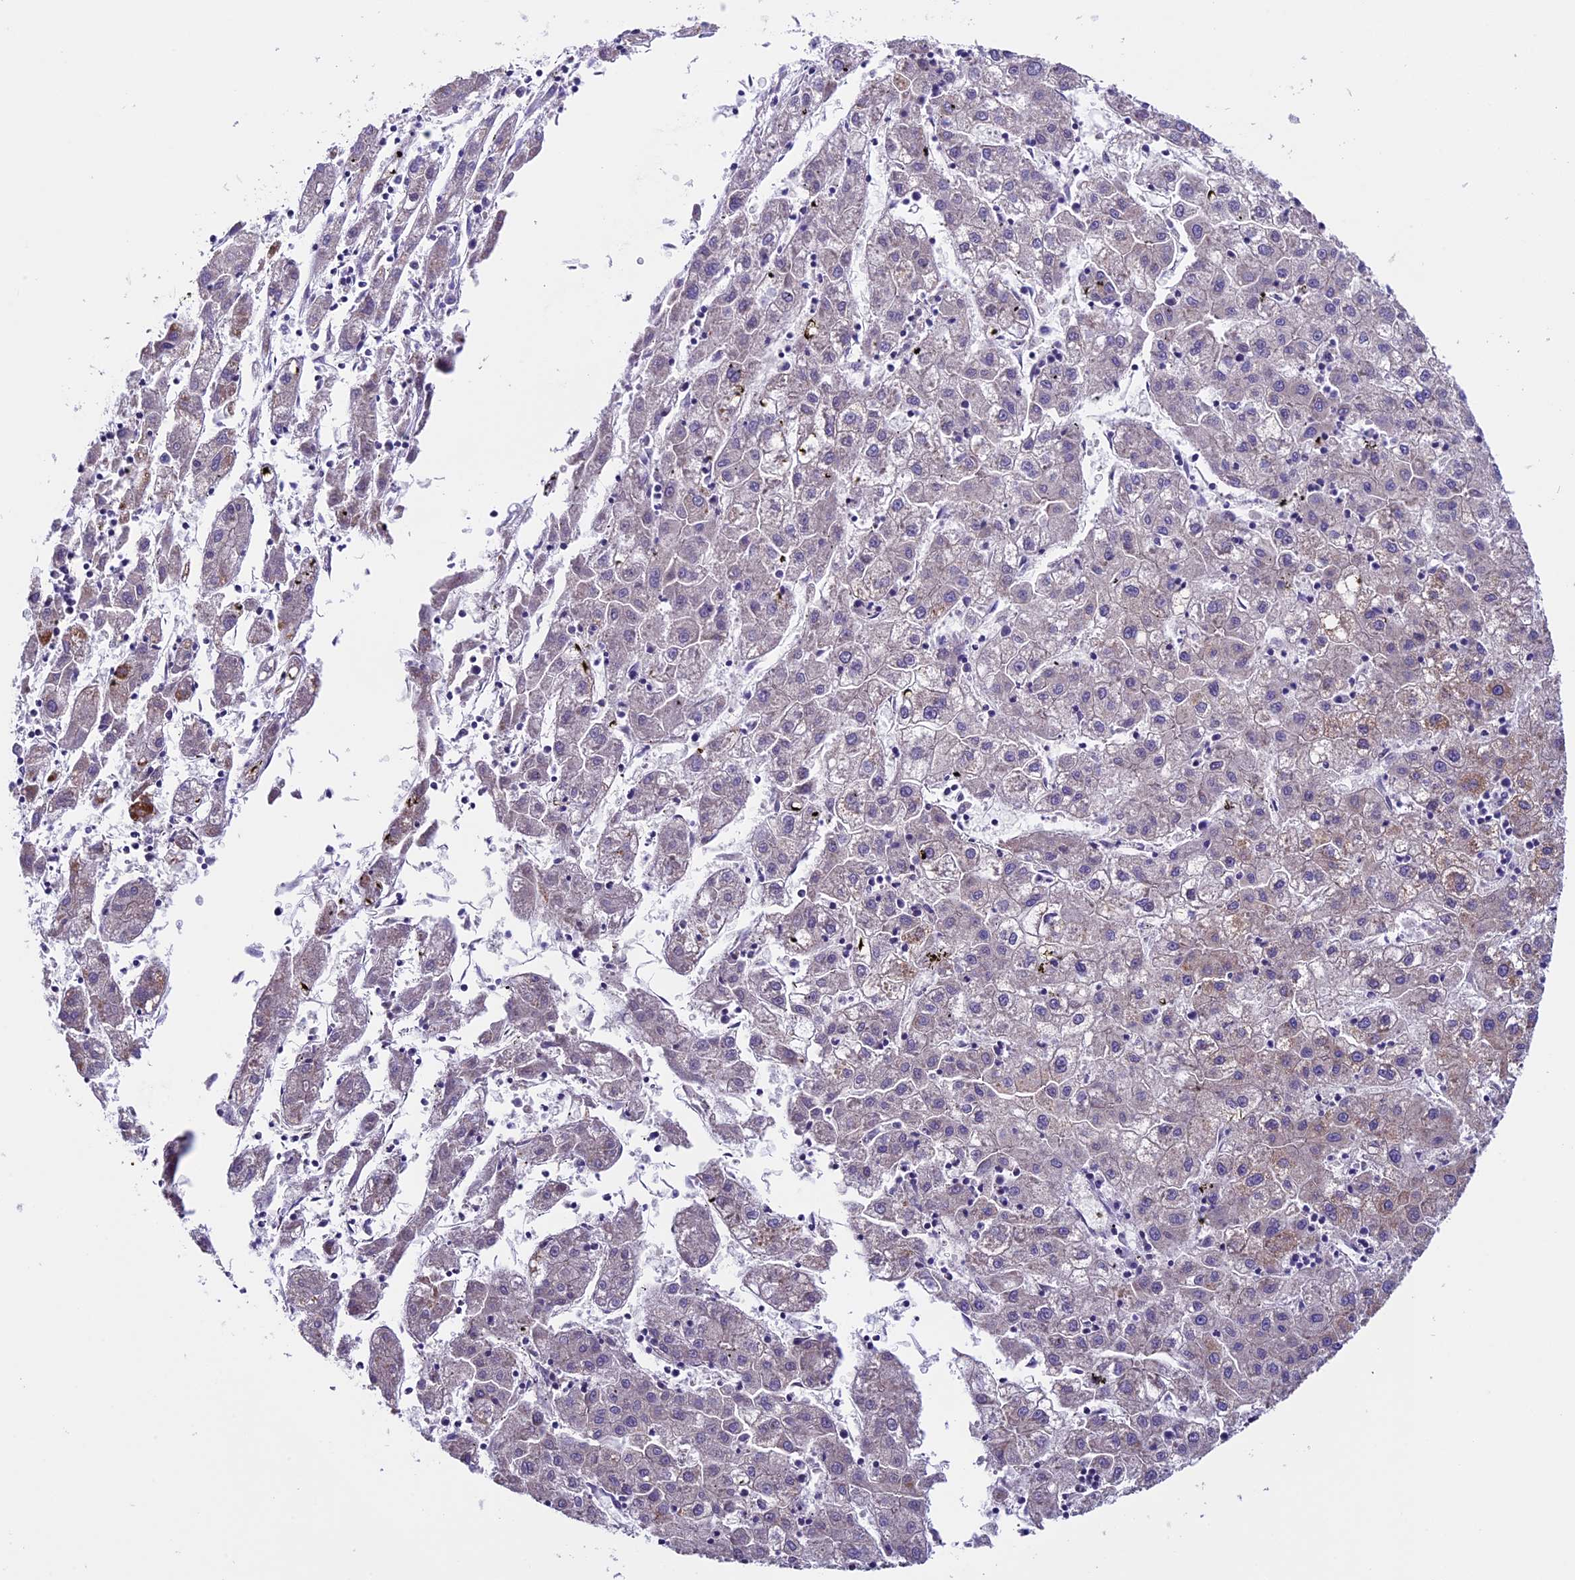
{"staining": {"intensity": "negative", "quantity": "none", "location": "none"}, "tissue": "liver cancer", "cell_type": "Tumor cells", "image_type": "cancer", "snomed": [{"axis": "morphology", "description": "Carcinoma, Hepatocellular, NOS"}, {"axis": "topography", "description": "Liver"}], "caption": "The image displays no significant staining in tumor cells of liver cancer. (DAB (3,3'-diaminobenzidine) immunohistochemistry visualized using brightfield microscopy, high magnification).", "gene": "TMEM171", "patient": {"sex": "male", "age": 72}}